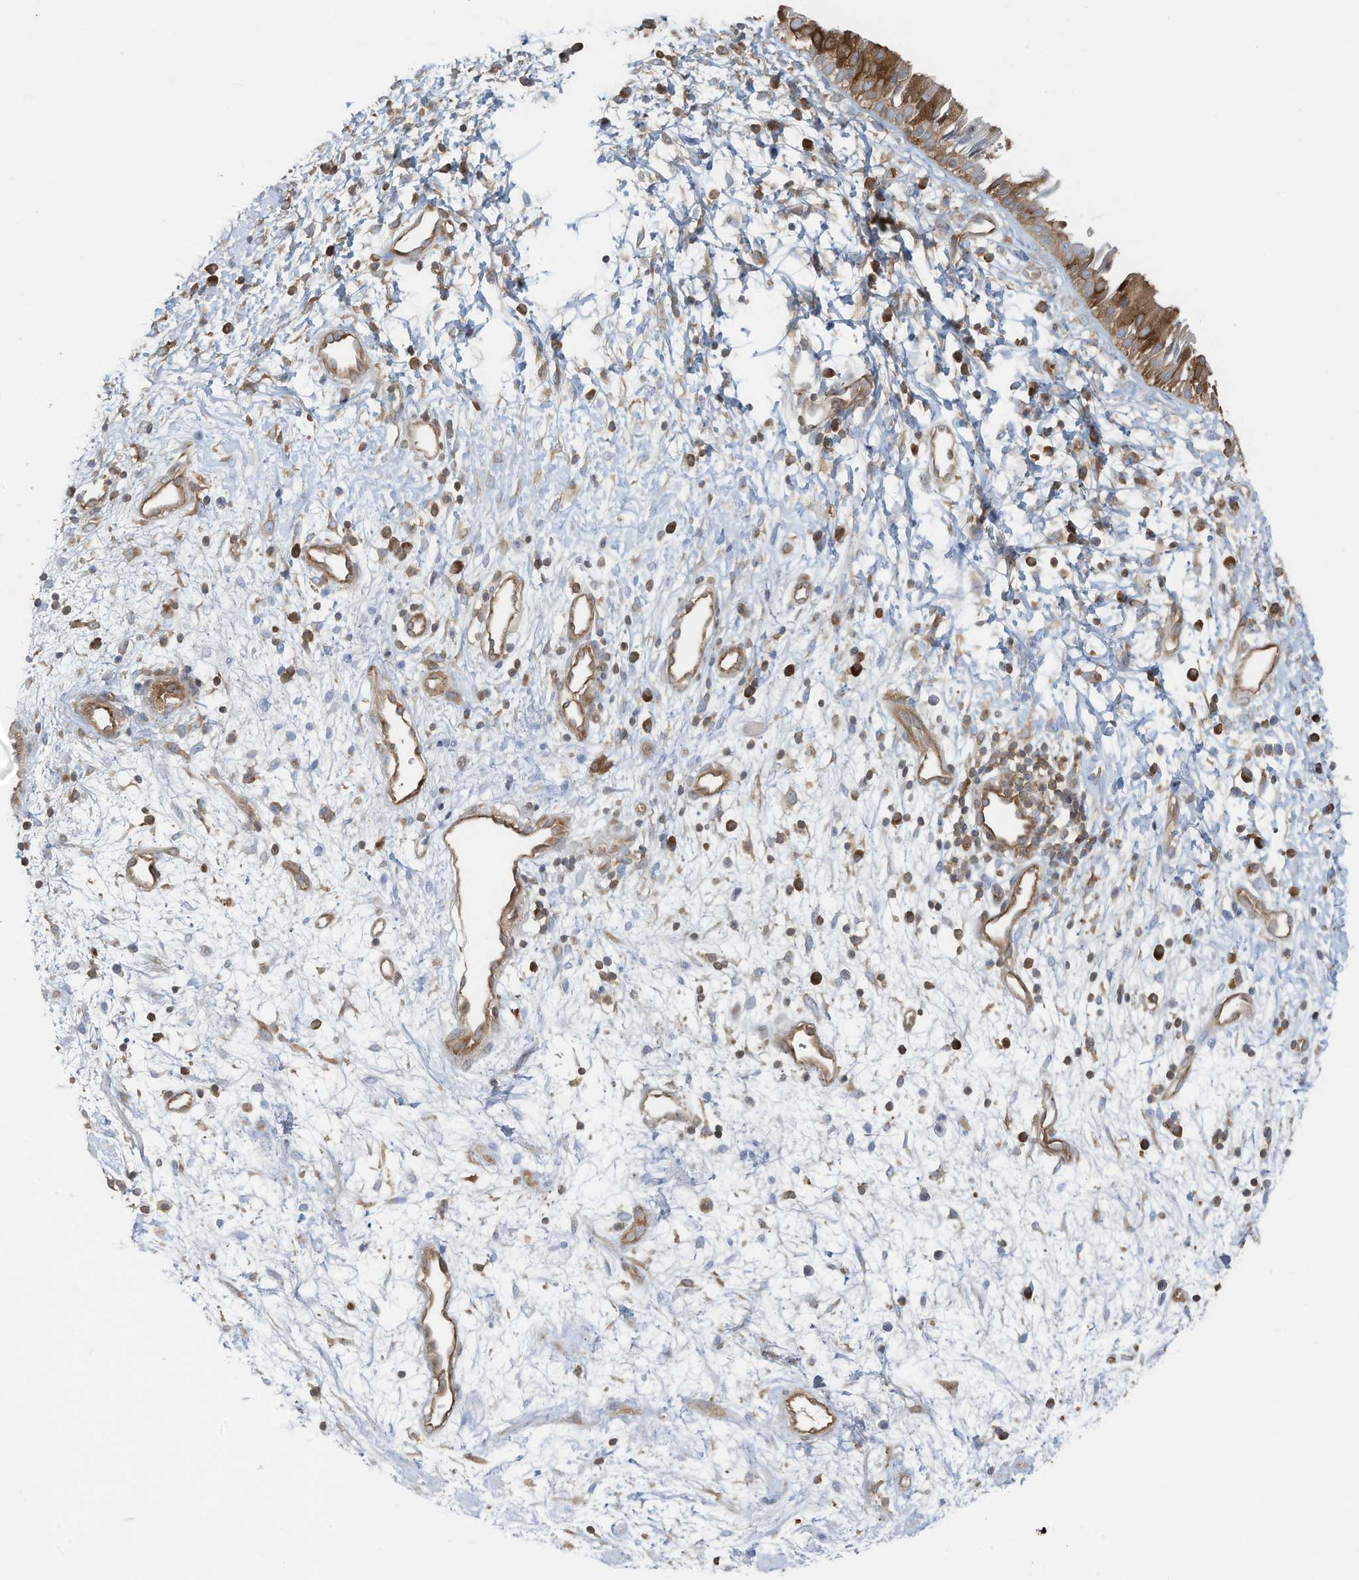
{"staining": {"intensity": "moderate", "quantity": ">75%", "location": "cytoplasmic/membranous,nuclear"}, "tissue": "nasopharynx", "cell_type": "Respiratory epithelial cells", "image_type": "normal", "snomed": [{"axis": "morphology", "description": "Normal tissue, NOS"}, {"axis": "topography", "description": "Nasopharynx"}], "caption": "Moderate cytoplasmic/membranous,nuclear staining for a protein is appreciated in approximately >75% of respiratory epithelial cells of benign nasopharynx using immunohistochemistry.", "gene": "OLA1", "patient": {"sex": "male", "age": 22}}